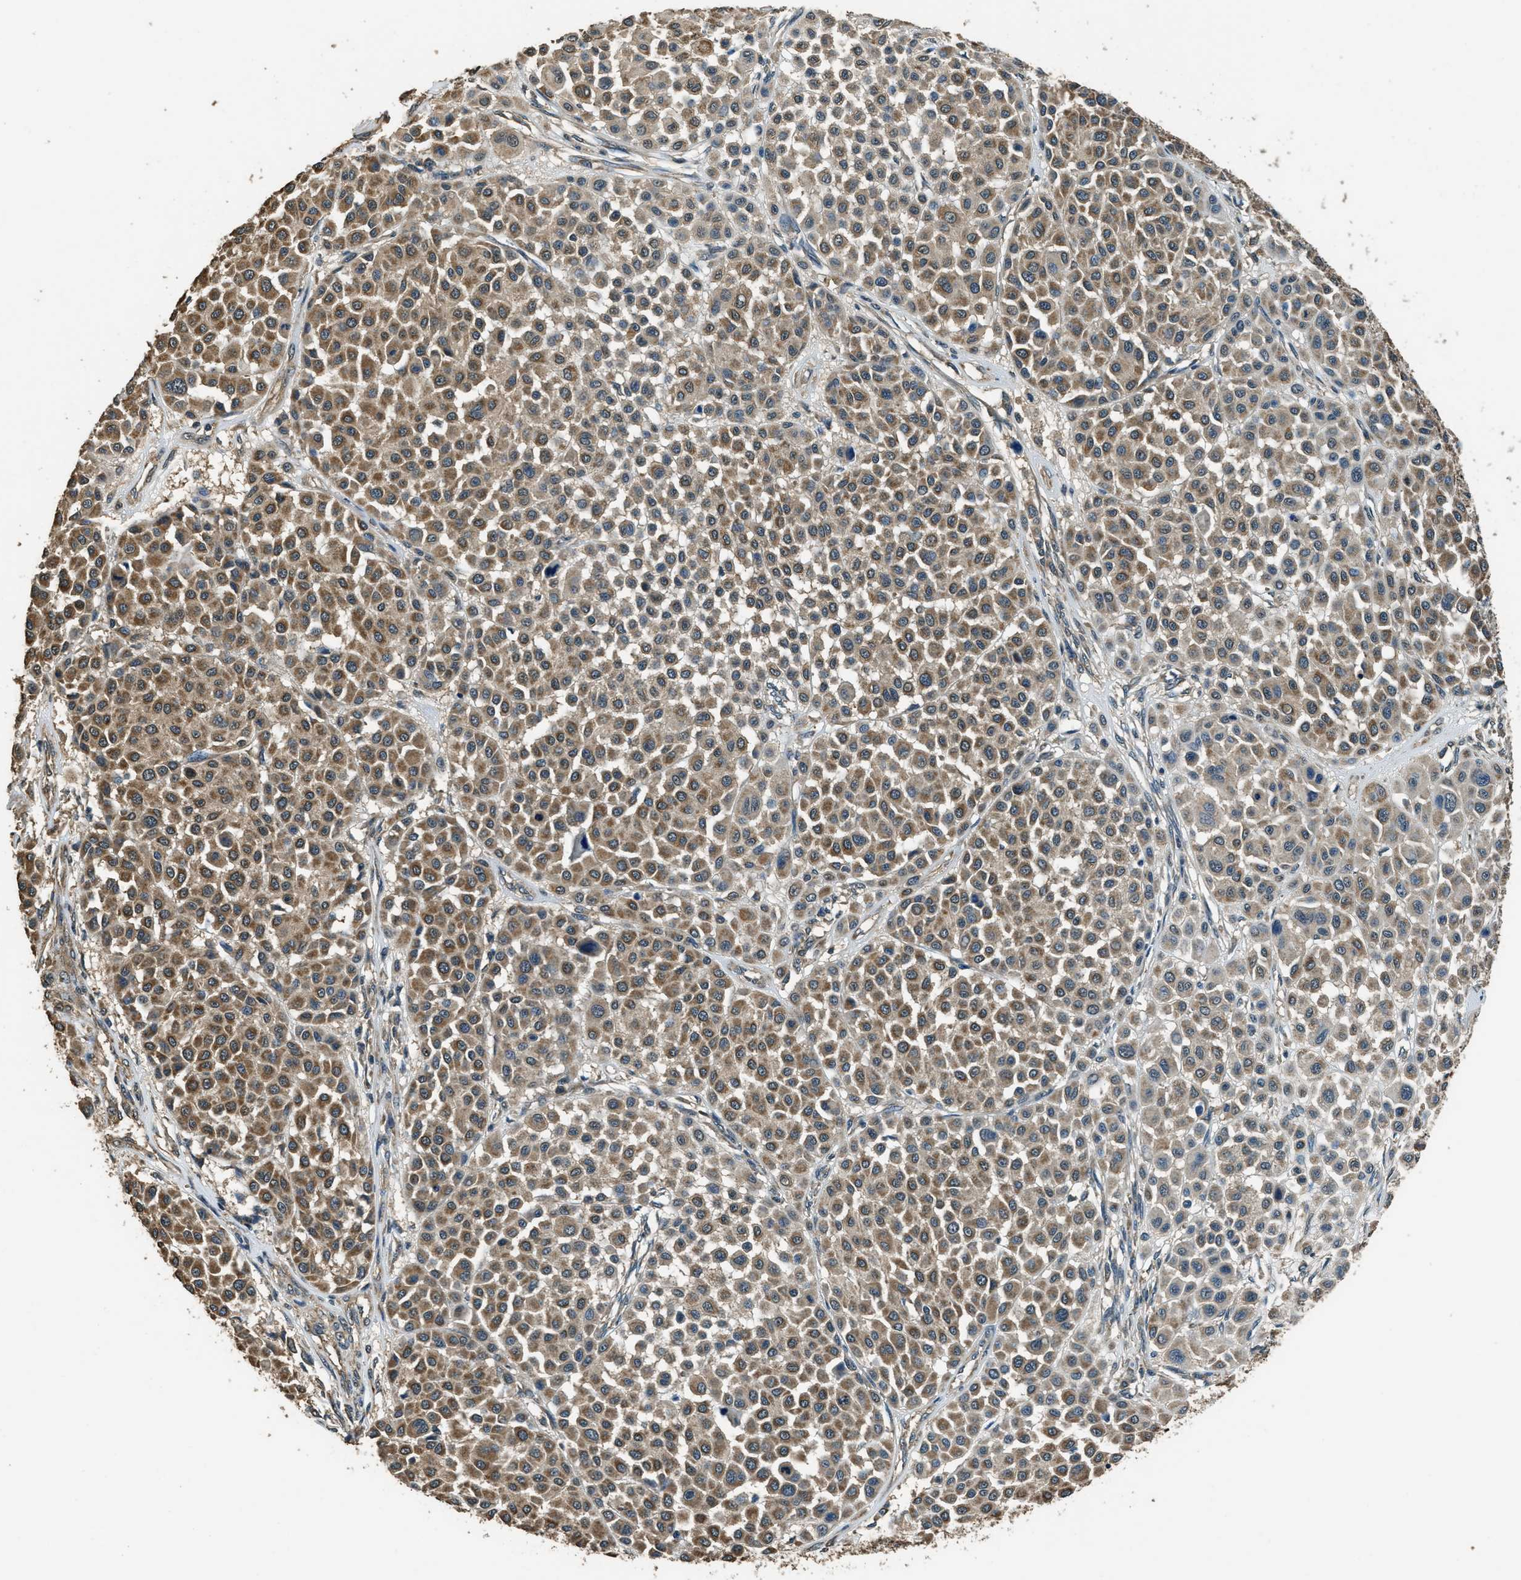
{"staining": {"intensity": "moderate", "quantity": ">75%", "location": "cytoplasmic/membranous"}, "tissue": "melanoma", "cell_type": "Tumor cells", "image_type": "cancer", "snomed": [{"axis": "morphology", "description": "Malignant melanoma, Metastatic site"}, {"axis": "topography", "description": "Soft tissue"}], "caption": "A micrograph of melanoma stained for a protein shows moderate cytoplasmic/membranous brown staining in tumor cells. Nuclei are stained in blue.", "gene": "SALL3", "patient": {"sex": "male", "age": 41}}